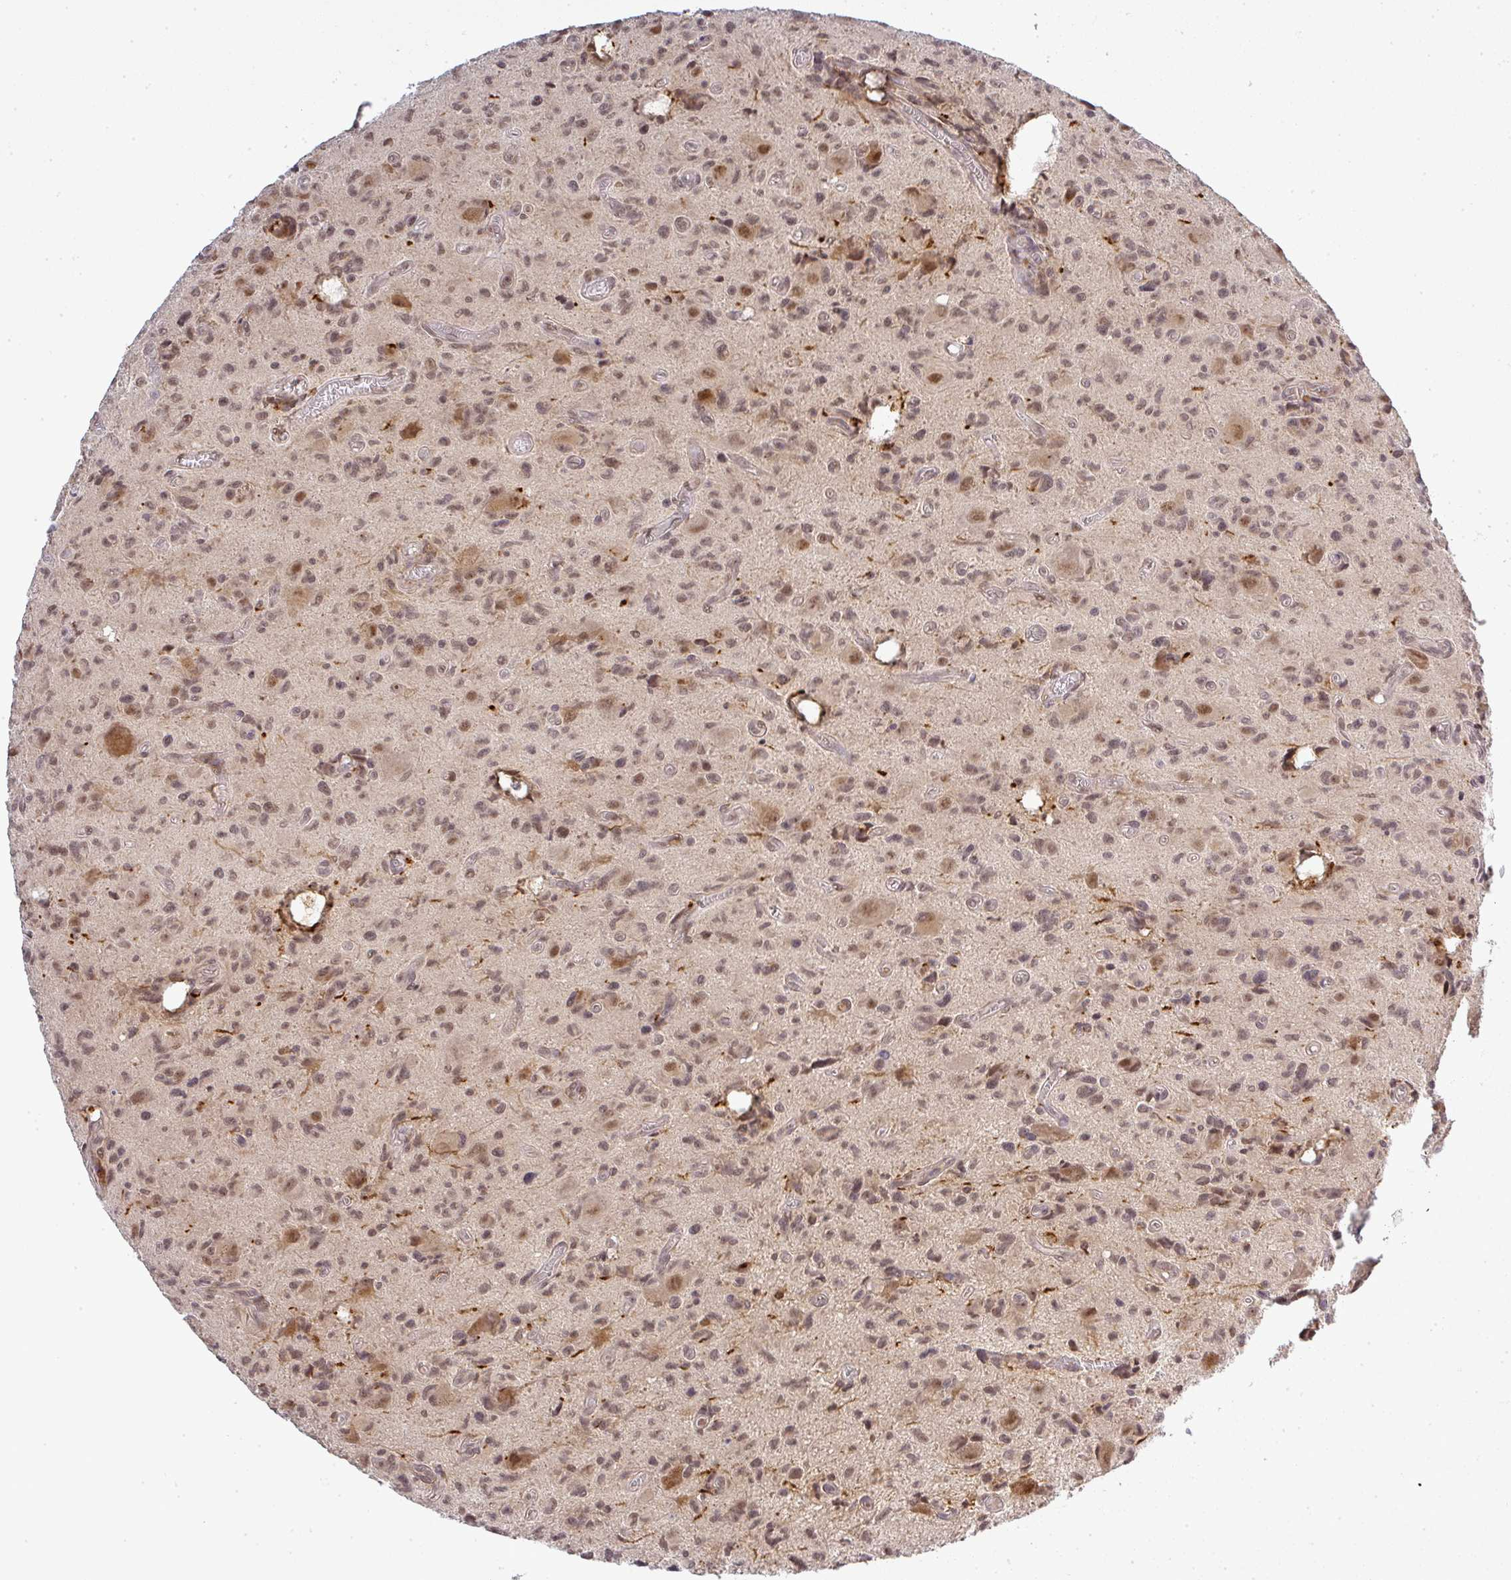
{"staining": {"intensity": "weak", "quantity": ">75%", "location": "nuclear"}, "tissue": "glioma", "cell_type": "Tumor cells", "image_type": "cancer", "snomed": [{"axis": "morphology", "description": "Glioma, malignant, High grade"}, {"axis": "topography", "description": "Brain"}], "caption": "Malignant high-grade glioma stained for a protein (brown) shows weak nuclear positive expression in about >75% of tumor cells.", "gene": "FAM153A", "patient": {"sex": "male", "age": 76}}